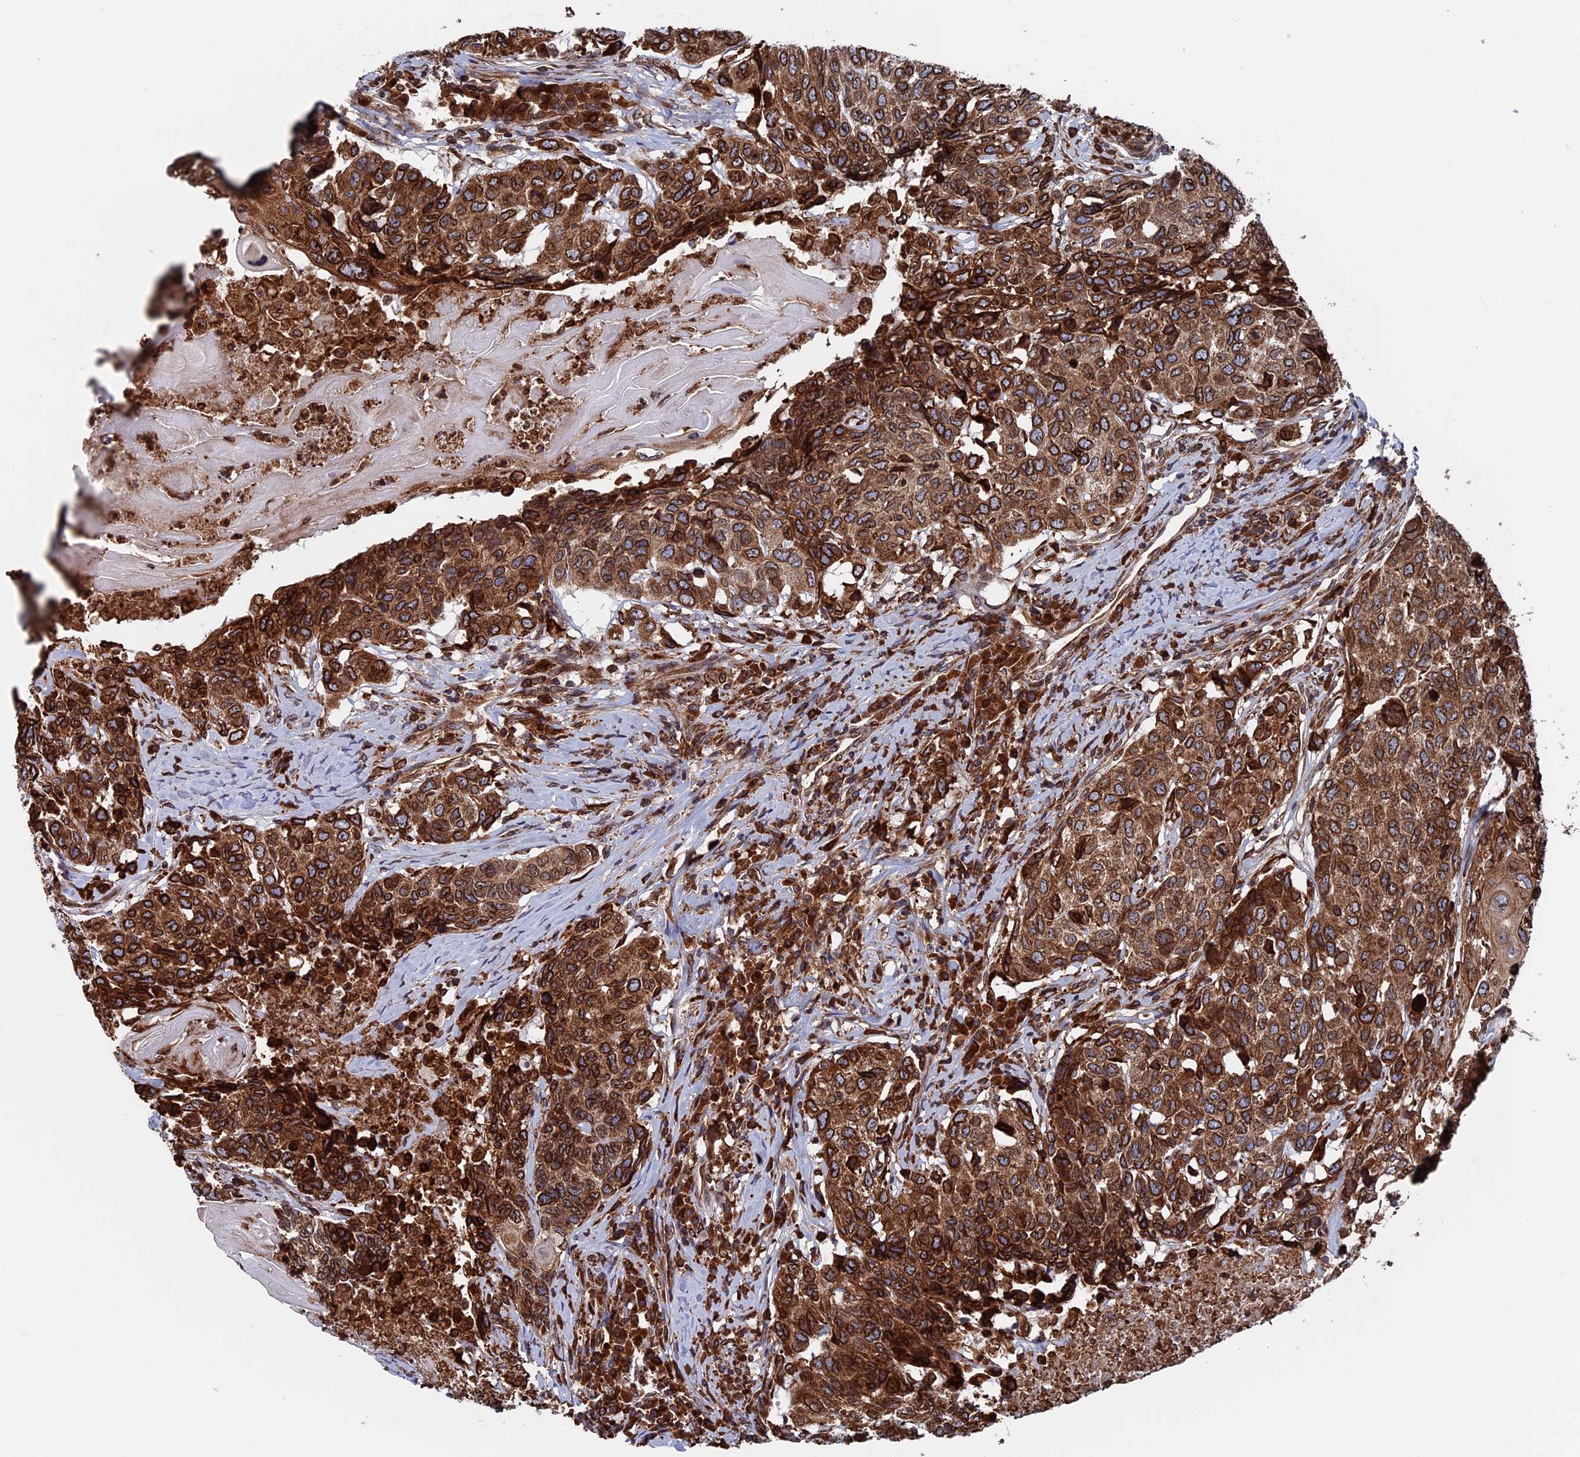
{"staining": {"intensity": "strong", "quantity": ">75%", "location": "cytoplasmic/membranous"}, "tissue": "head and neck cancer", "cell_type": "Tumor cells", "image_type": "cancer", "snomed": [{"axis": "morphology", "description": "Squamous cell carcinoma, NOS"}, {"axis": "topography", "description": "Head-Neck"}], "caption": "About >75% of tumor cells in human head and neck cancer (squamous cell carcinoma) reveal strong cytoplasmic/membranous protein expression as visualized by brown immunohistochemical staining.", "gene": "RPUSD1", "patient": {"sex": "male", "age": 66}}